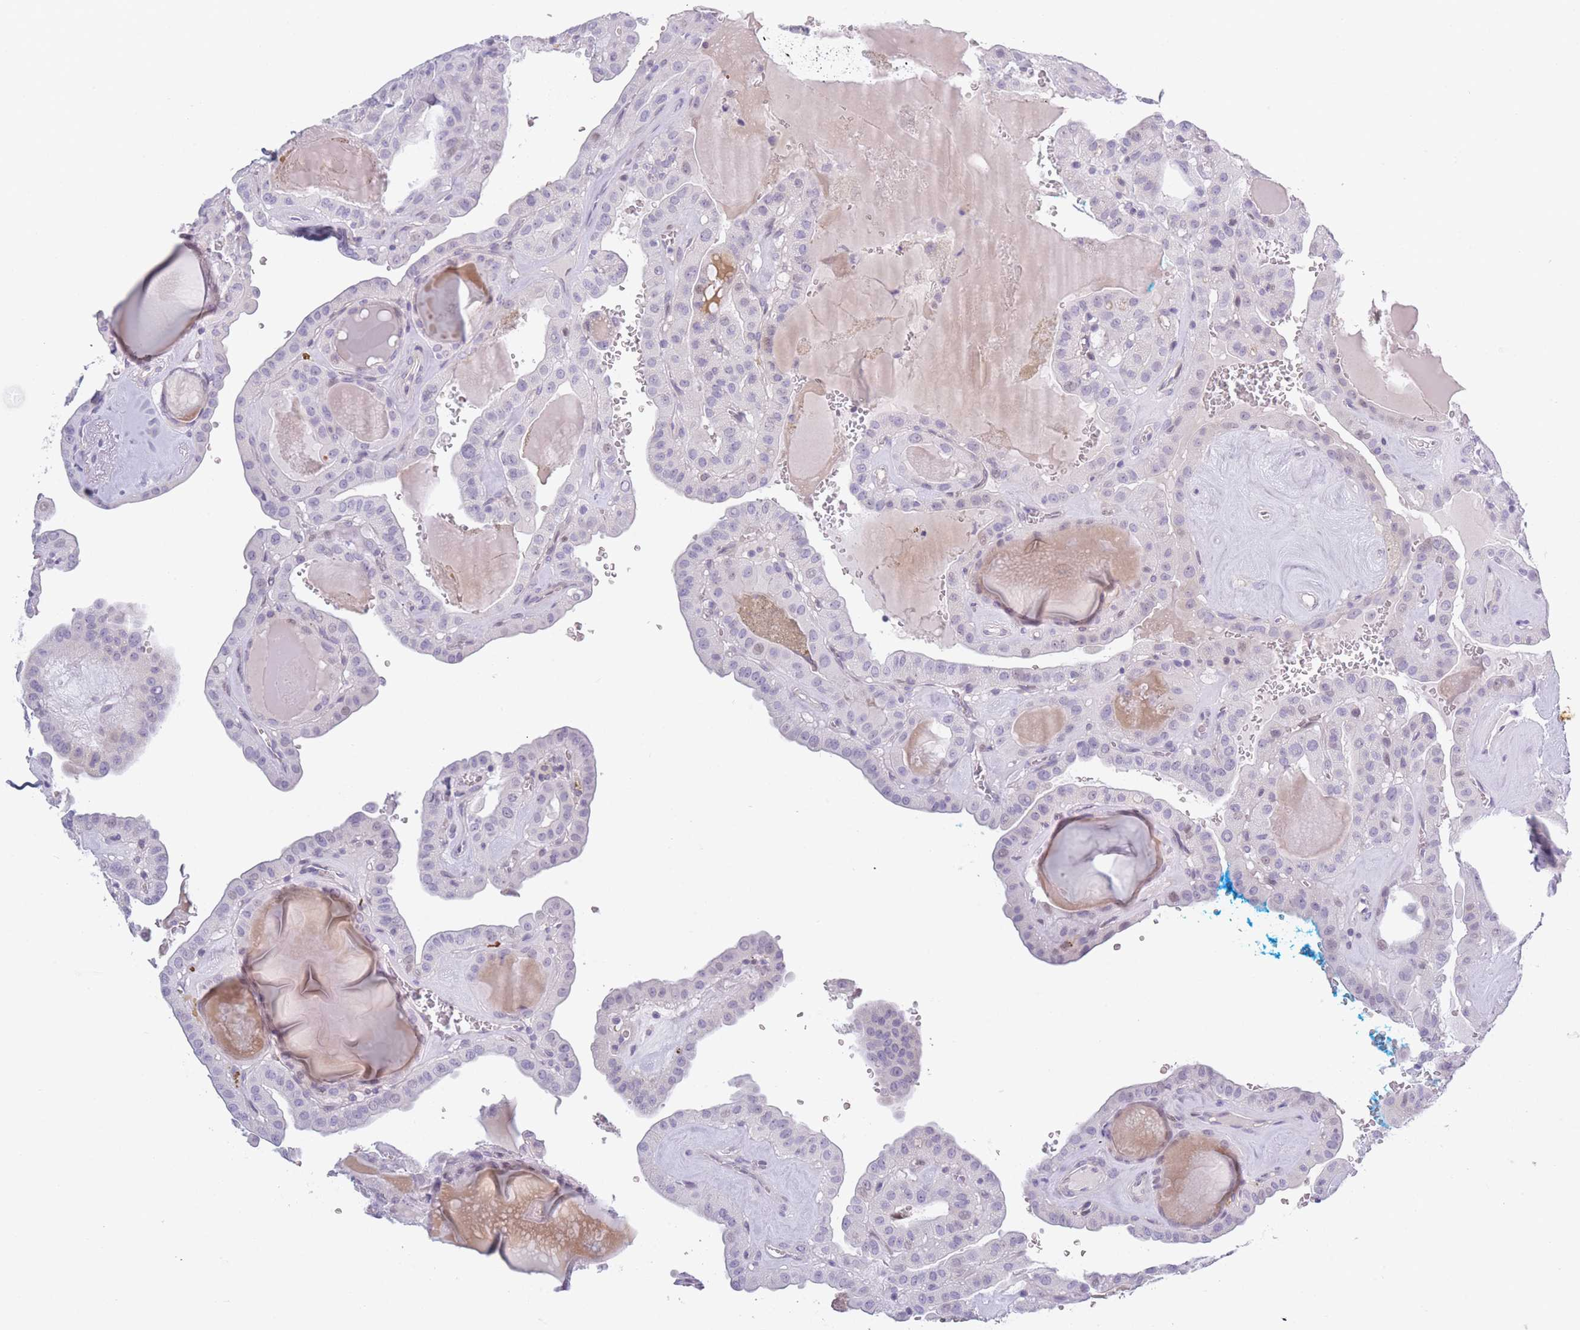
{"staining": {"intensity": "negative", "quantity": "none", "location": "none"}, "tissue": "thyroid cancer", "cell_type": "Tumor cells", "image_type": "cancer", "snomed": [{"axis": "morphology", "description": "Papillary adenocarcinoma, NOS"}, {"axis": "topography", "description": "Thyroid gland"}], "caption": "This is an immunohistochemistry image of human thyroid cancer (papillary adenocarcinoma). There is no positivity in tumor cells.", "gene": "PLEKHG2", "patient": {"sex": "male", "age": 52}}